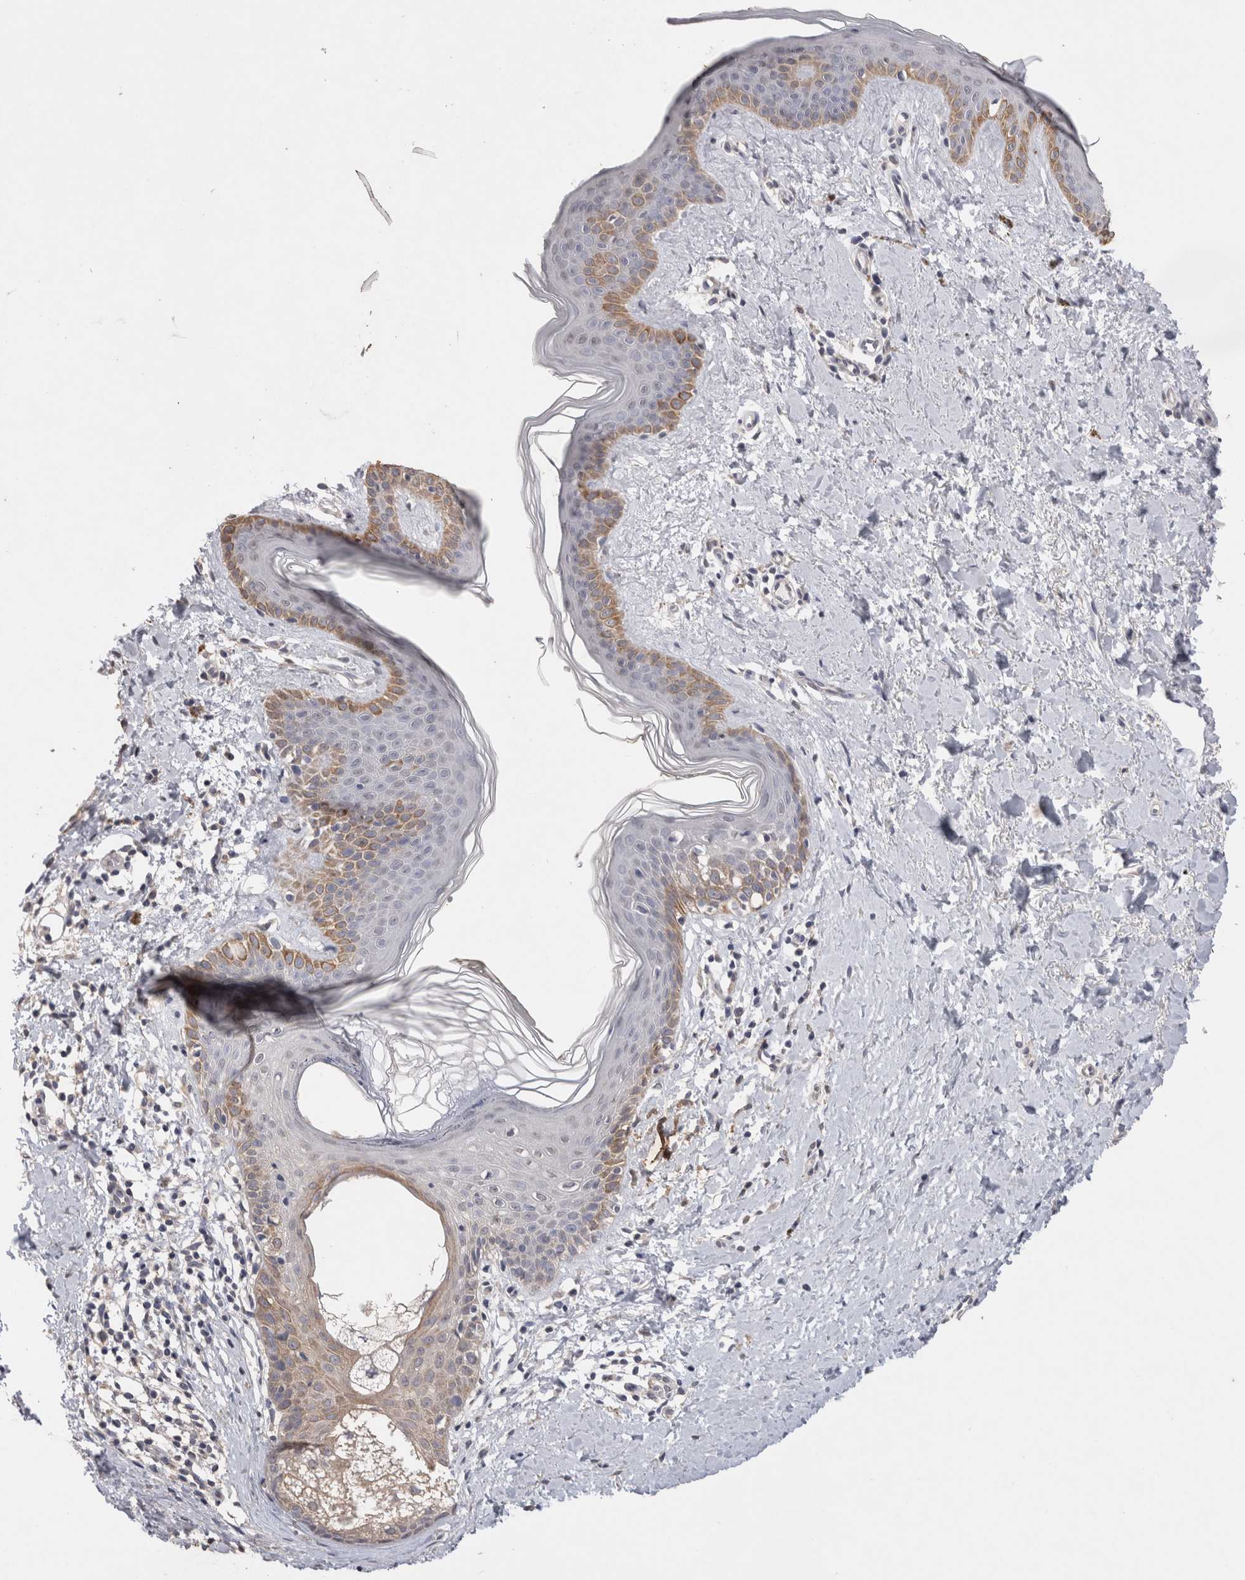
{"staining": {"intensity": "negative", "quantity": "none", "location": "none"}, "tissue": "skin", "cell_type": "Fibroblasts", "image_type": "normal", "snomed": [{"axis": "morphology", "description": "Normal tissue, NOS"}, {"axis": "topography", "description": "Skin"}], "caption": "Immunohistochemical staining of benign skin shows no significant positivity in fibroblasts.", "gene": "CDH6", "patient": {"sex": "female", "age": 46}}